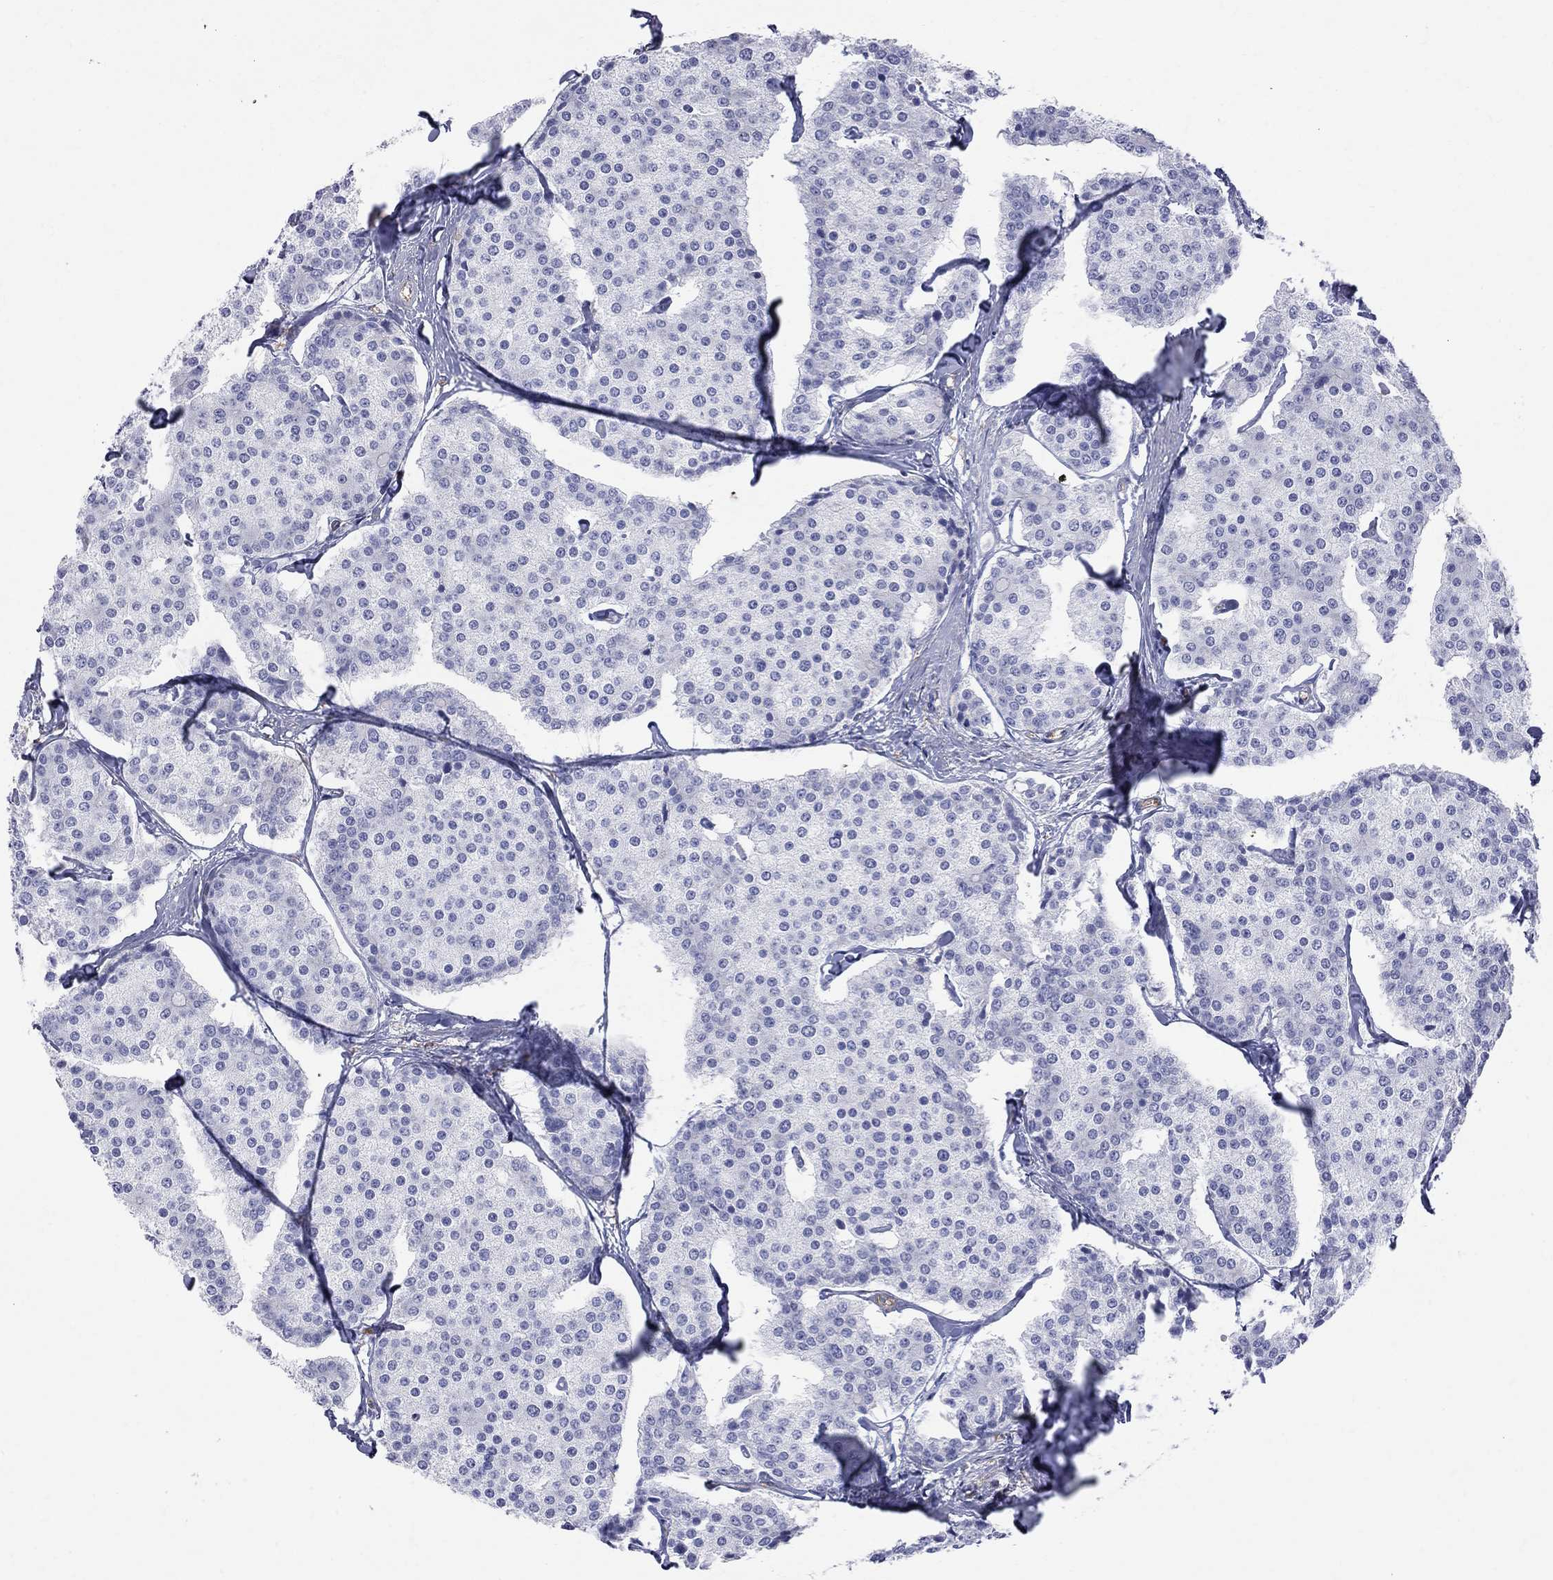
{"staining": {"intensity": "negative", "quantity": "none", "location": "none"}, "tissue": "carcinoid", "cell_type": "Tumor cells", "image_type": "cancer", "snomed": [{"axis": "morphology", "description": "Carcinoid, malignant, NOS"}, {"axis": "topography", "description": "Small intestine"}], "caption": "This is an IHC histopathology image of human carcinoid. There is no positivity in tumor cells.", "gene": "ABI3", "patient": {"sex": "female", "age": 65}}